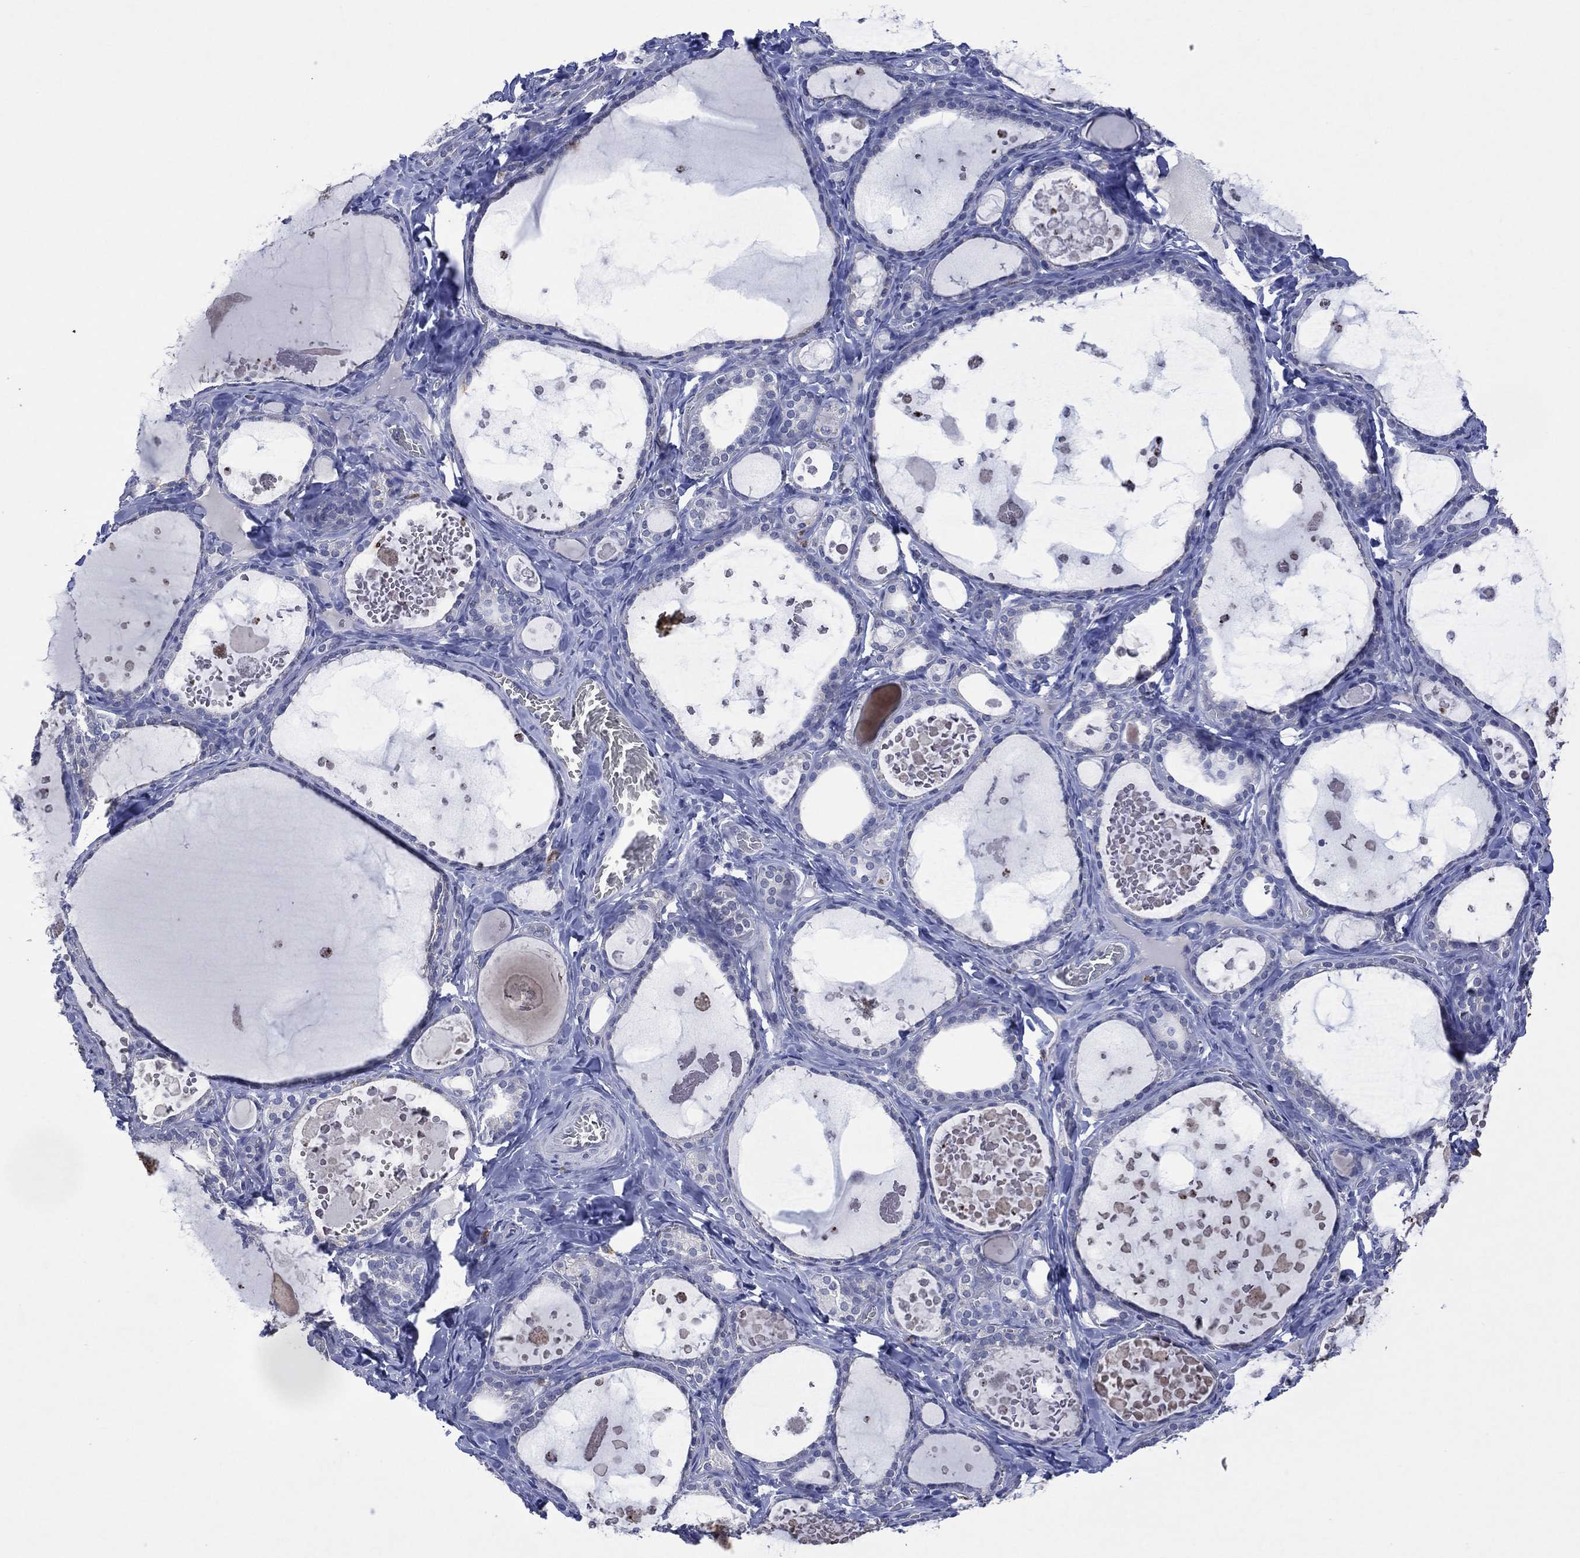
{"staining": {"intensity": "negative", "quantity": "none", "location": "none"}, "tissue": "thyroid gland", "cell_type": "Glandular cells", "image_type": "normal", "snomed": [{"axis": "morphology", "description": "Normal tissue, NOS"}, {"axis": "topography", "description": "Thyroid gland"}], "caption": "IHC photomicrograph of normal thyroid gland: thyroid gland stained with DAB demonstrates no significant protein positivity in glandular cells. (IHC, brightfield microscopy, high magnification).", "gene": "ASB10", "patient": {"sex": "female", "age": 56}}